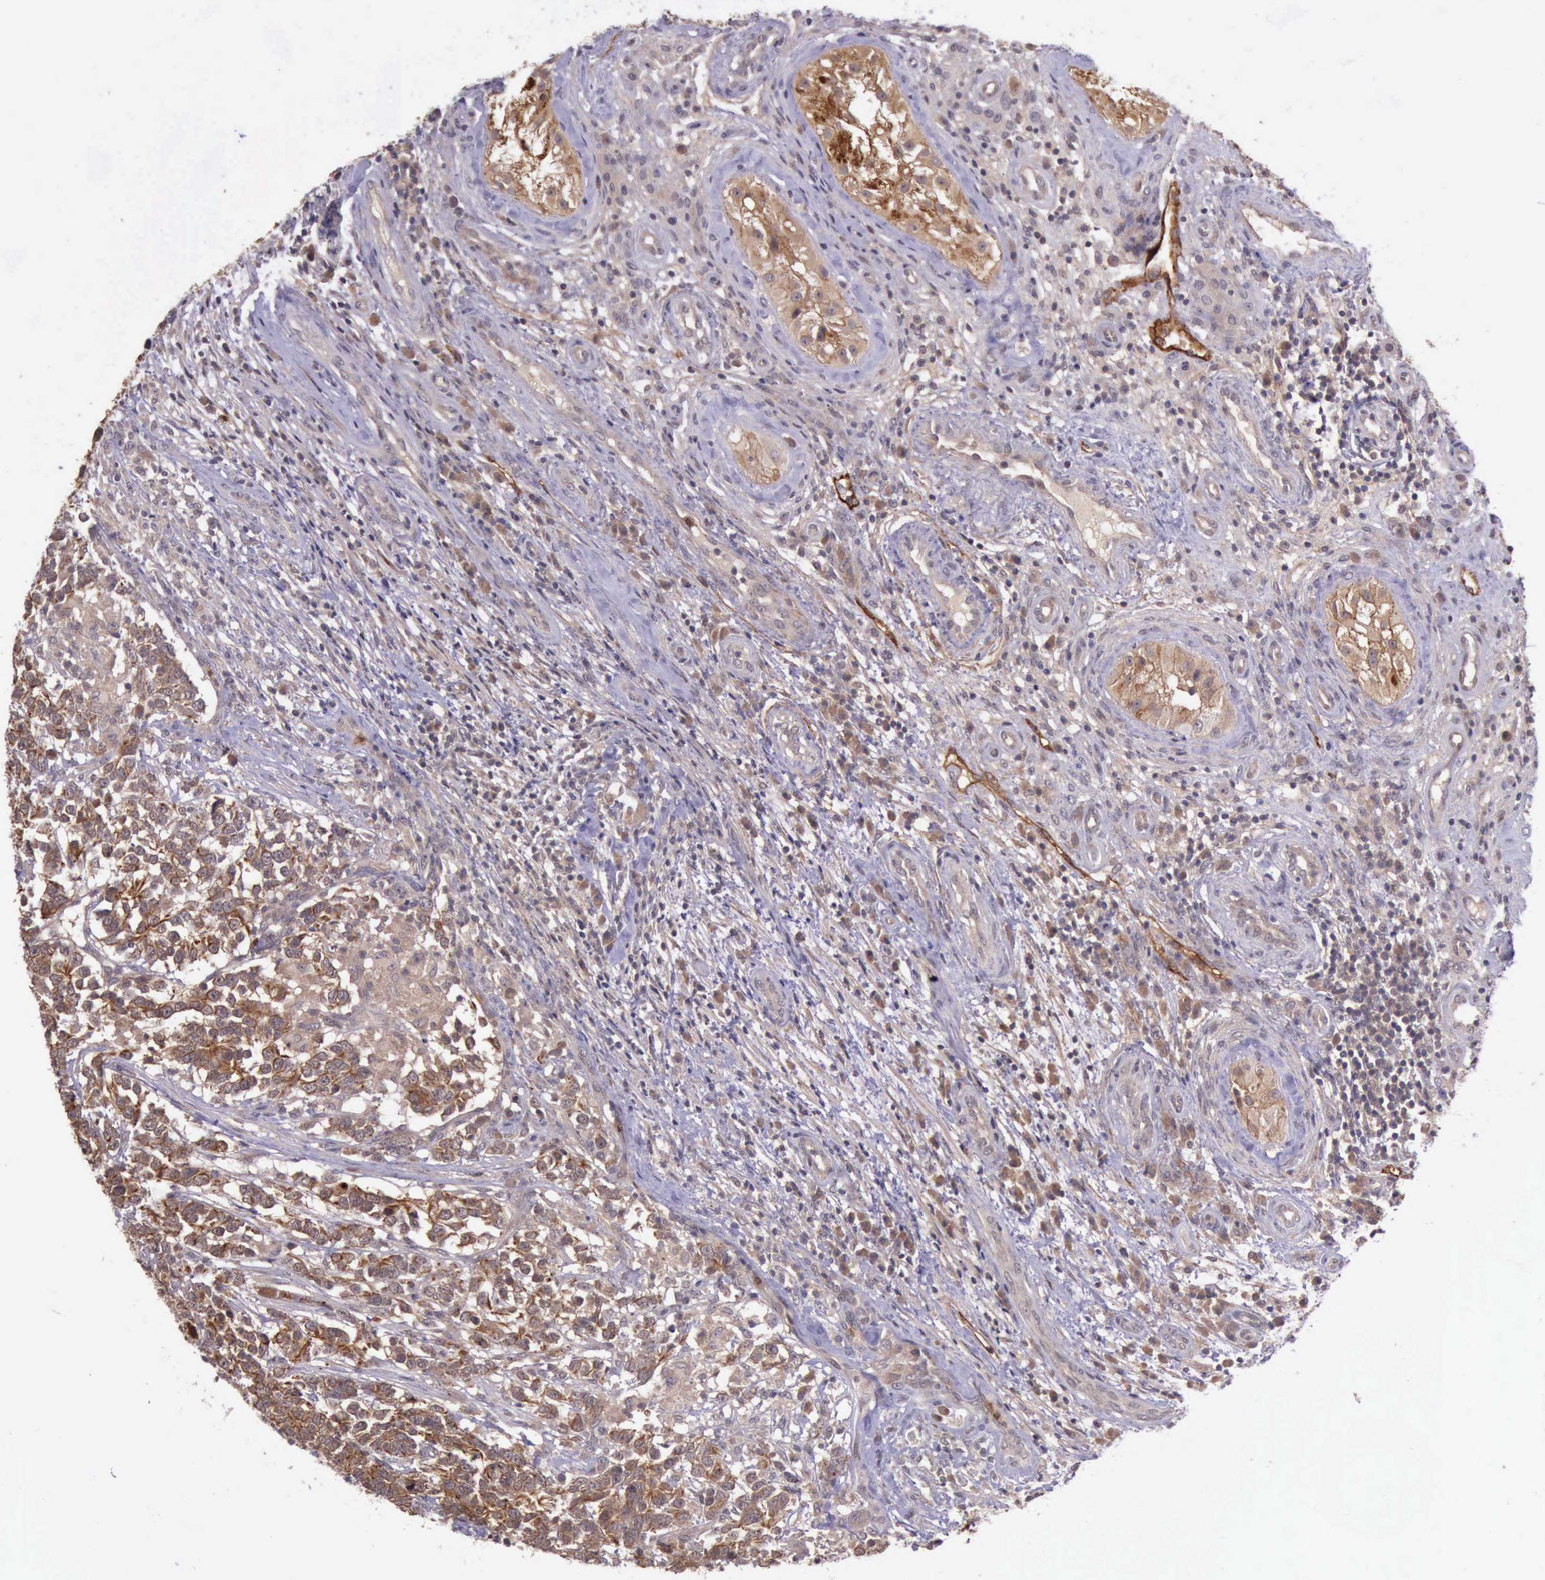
{"staining": {"intensity": "moderate", "quantity": ">75%", "location": "cytoplasmic/membranous"}, "tissue": "testis cancer", "cell_type": "Tumor cells", "image_type": "cancer", "snomed": [{"axis": "morphology", "description": "Carcinoma, Embryonal, NOS"}, {"axis": "topography", "description": "Testis"}], "caption": "Embryonal carcinoma (testis) stained with a protein marker reveals moderate staining in tumor cells.", "gene": "PRICKLE3", "patient": {"sex": "male", "age": 26}}